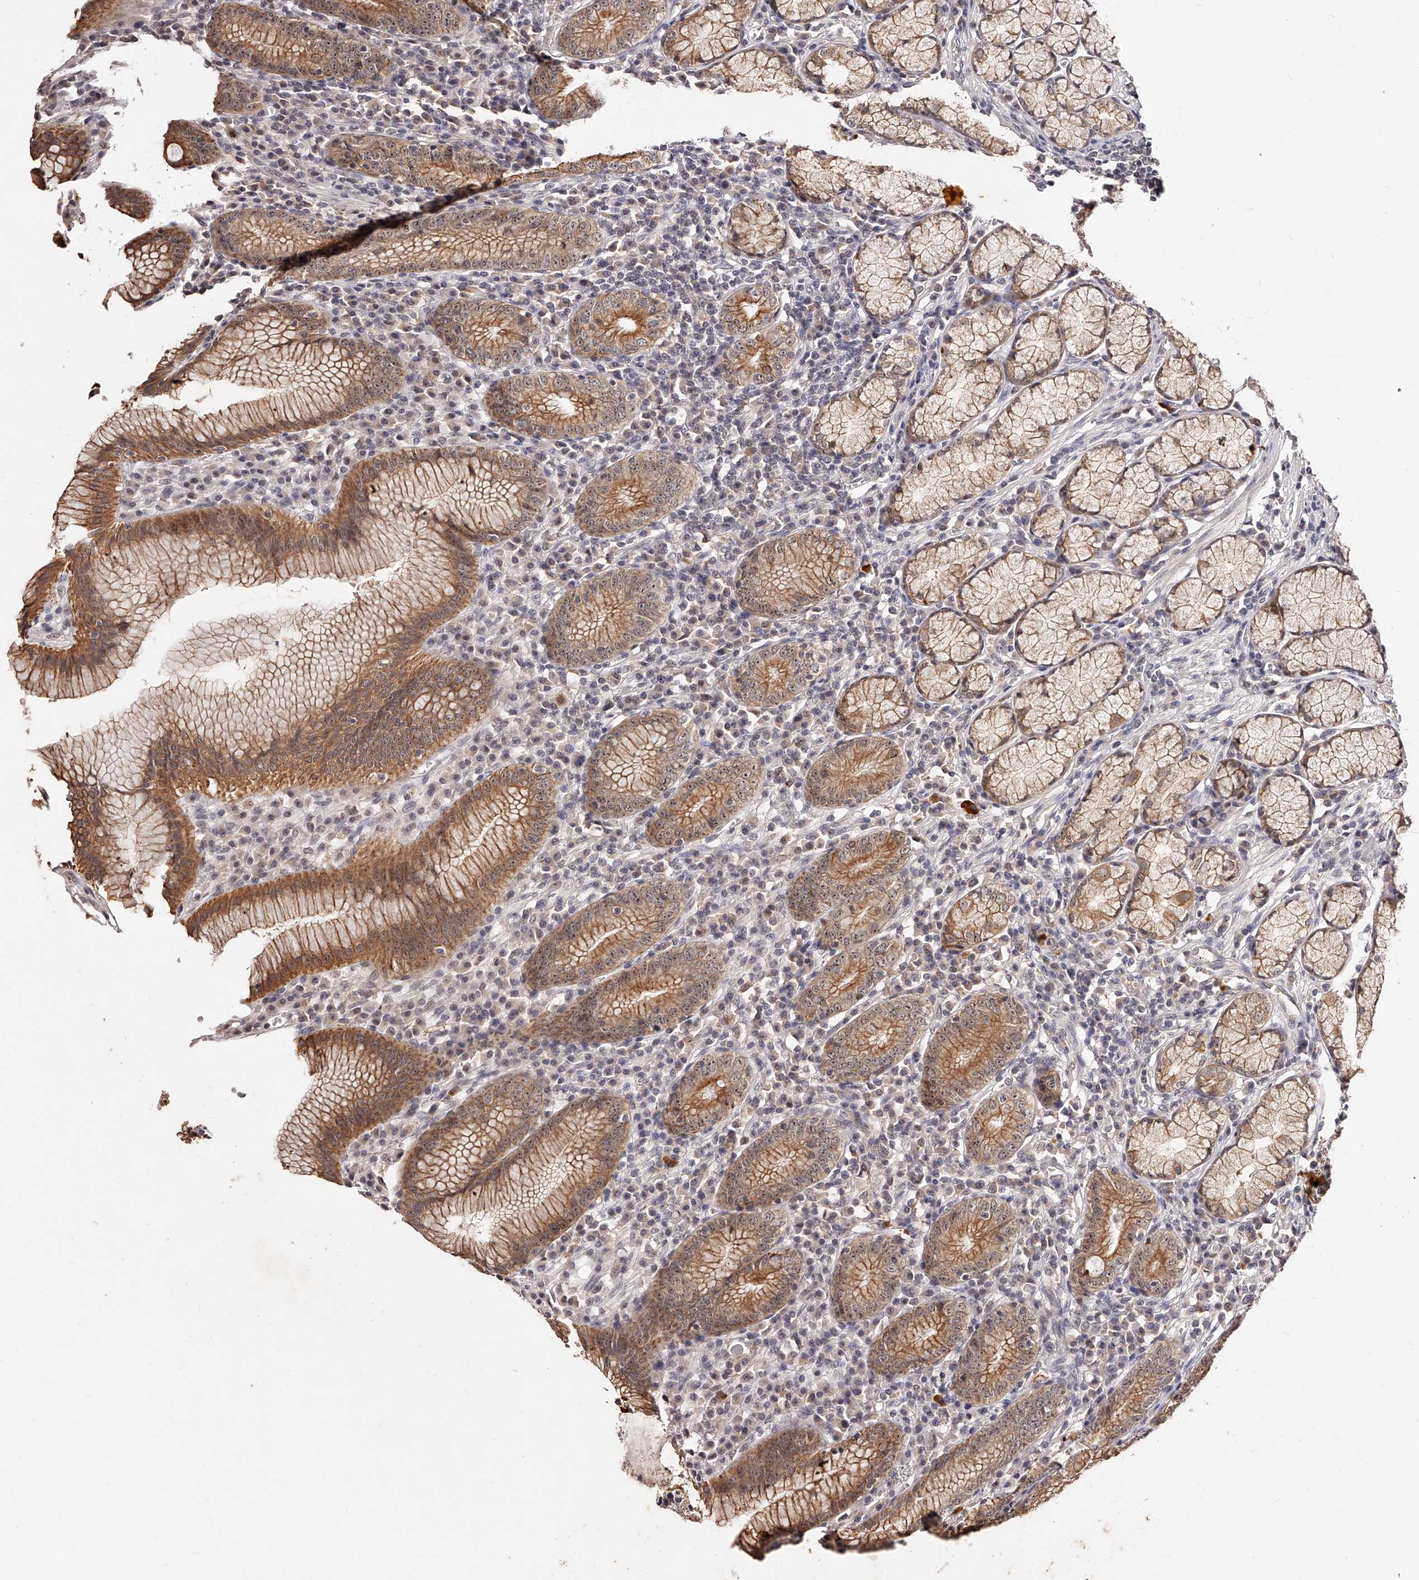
{"staining": {"intensity": "moderate", "quantity": ">75%", "location": "cytoplasmic/membranous"}, "tissue": "stomach", "cell_type": "Glandular cells", "image_type": "normal", "snomed": [{"axis": "morphology", "description": "Normal tissue, NOS"}, {"axis": "topography", "description": "Stomach"}], "caption": "Immunohistochemical staining of benign stomach reveals >75% levels of moderate cytoplasmic/membranous protein expression in about >75% of glandular cells.", "gene": "PHACTR1", "patient": {"sex": "male", "age": 55}}